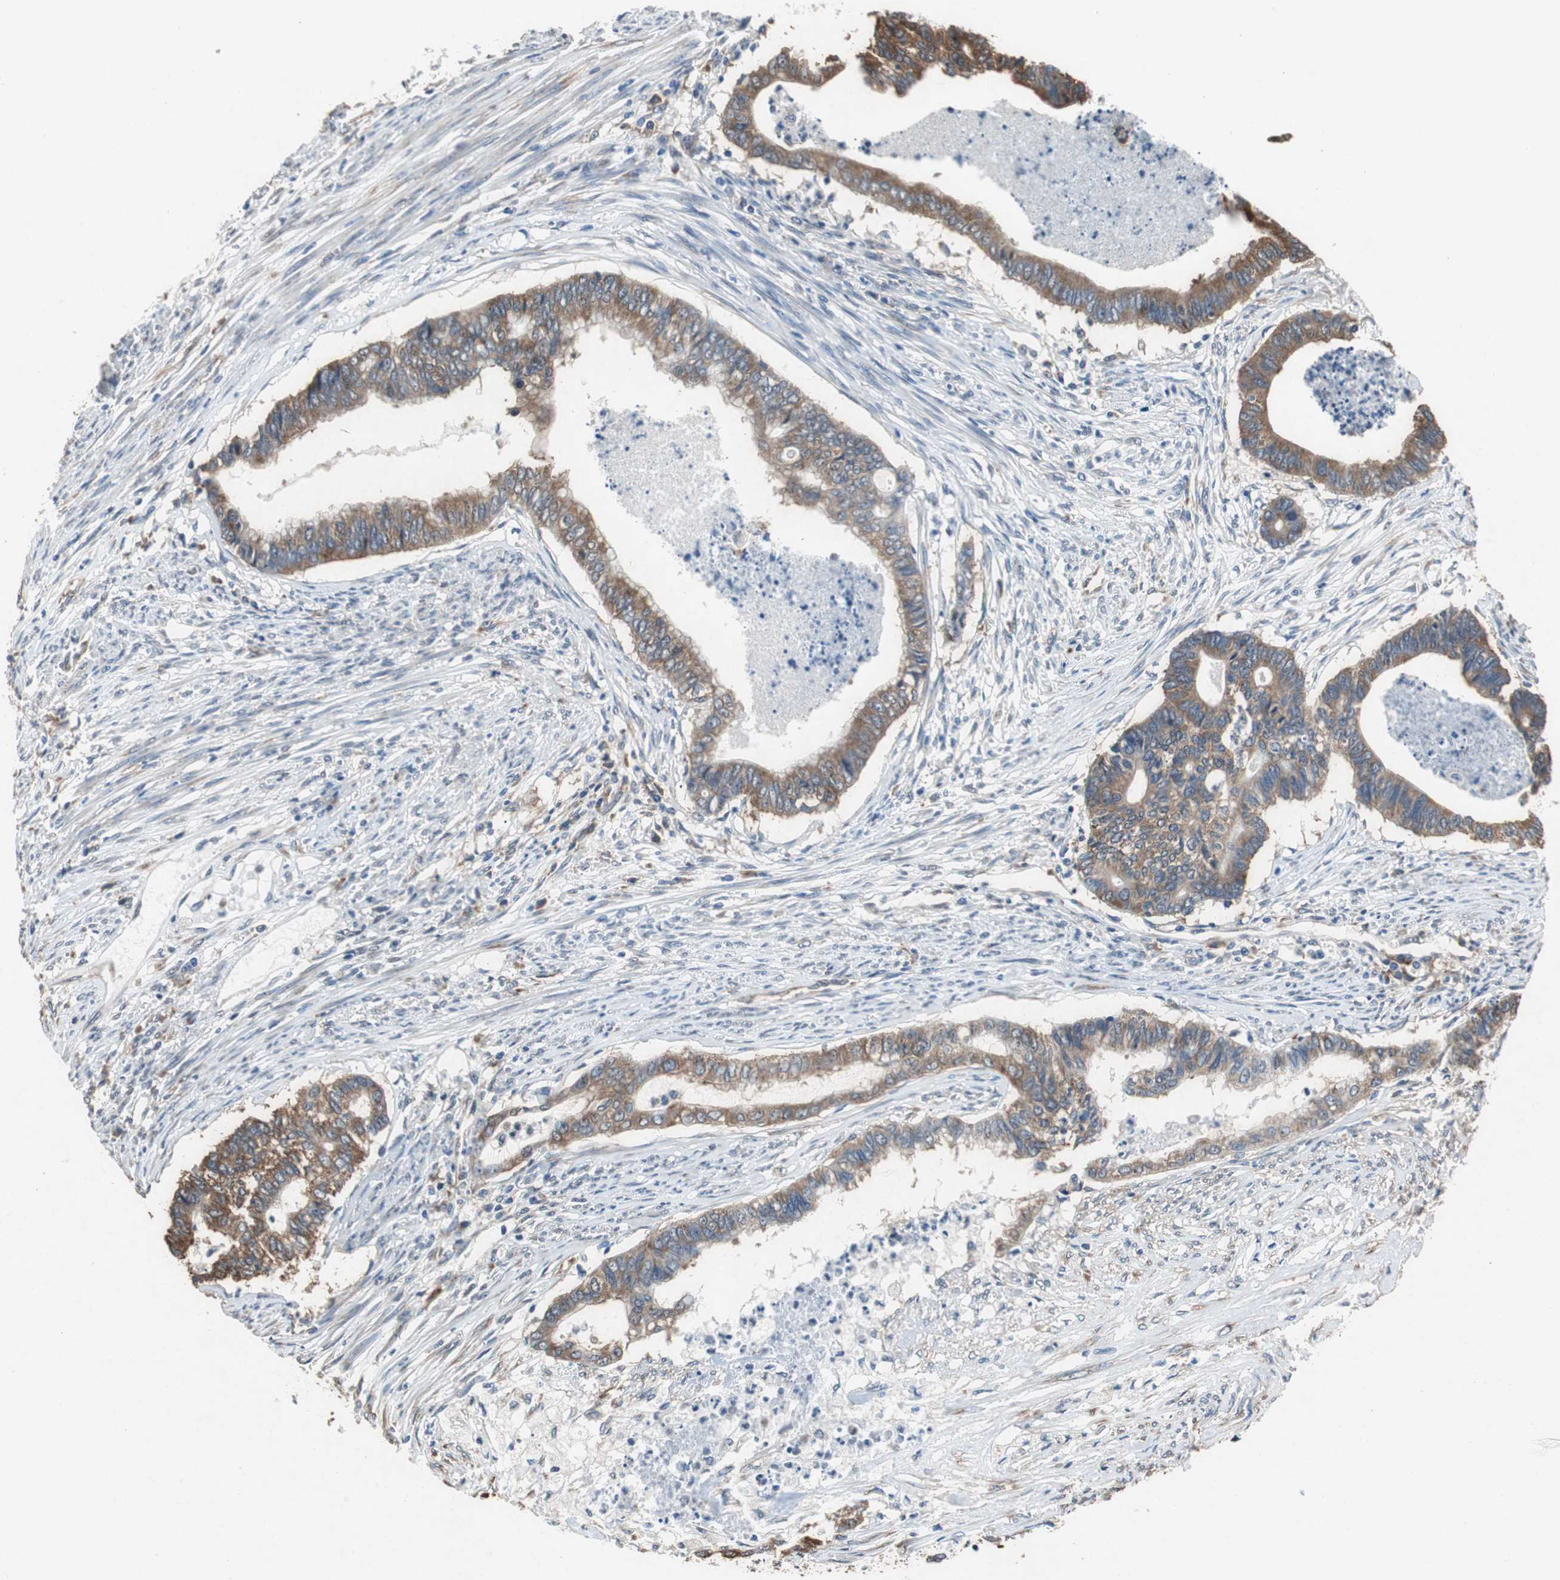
{"staining": {"intensity": "moderate", "quantity": ">75%", "location": "cytoplasmic/membranous"}, "tissue": "endometrial cancer", "cell_type": "Tumor cells", "image_type": "cancer", "snomed": [{"axis": "morphology", "description": "Adenocarcinoma, NOS"}, {"axis": "topography", "description": "Endometrium"}], "caption": "High-power microscopy captured an IHC photomicrograph of endometrial cancer (adenocarcinoma), revealing moderate cytoplasmic/membranous positivity in about >75% of tumor cells.", "gene": "RPL35", "patient": {"sex": "female", "age": 79}}